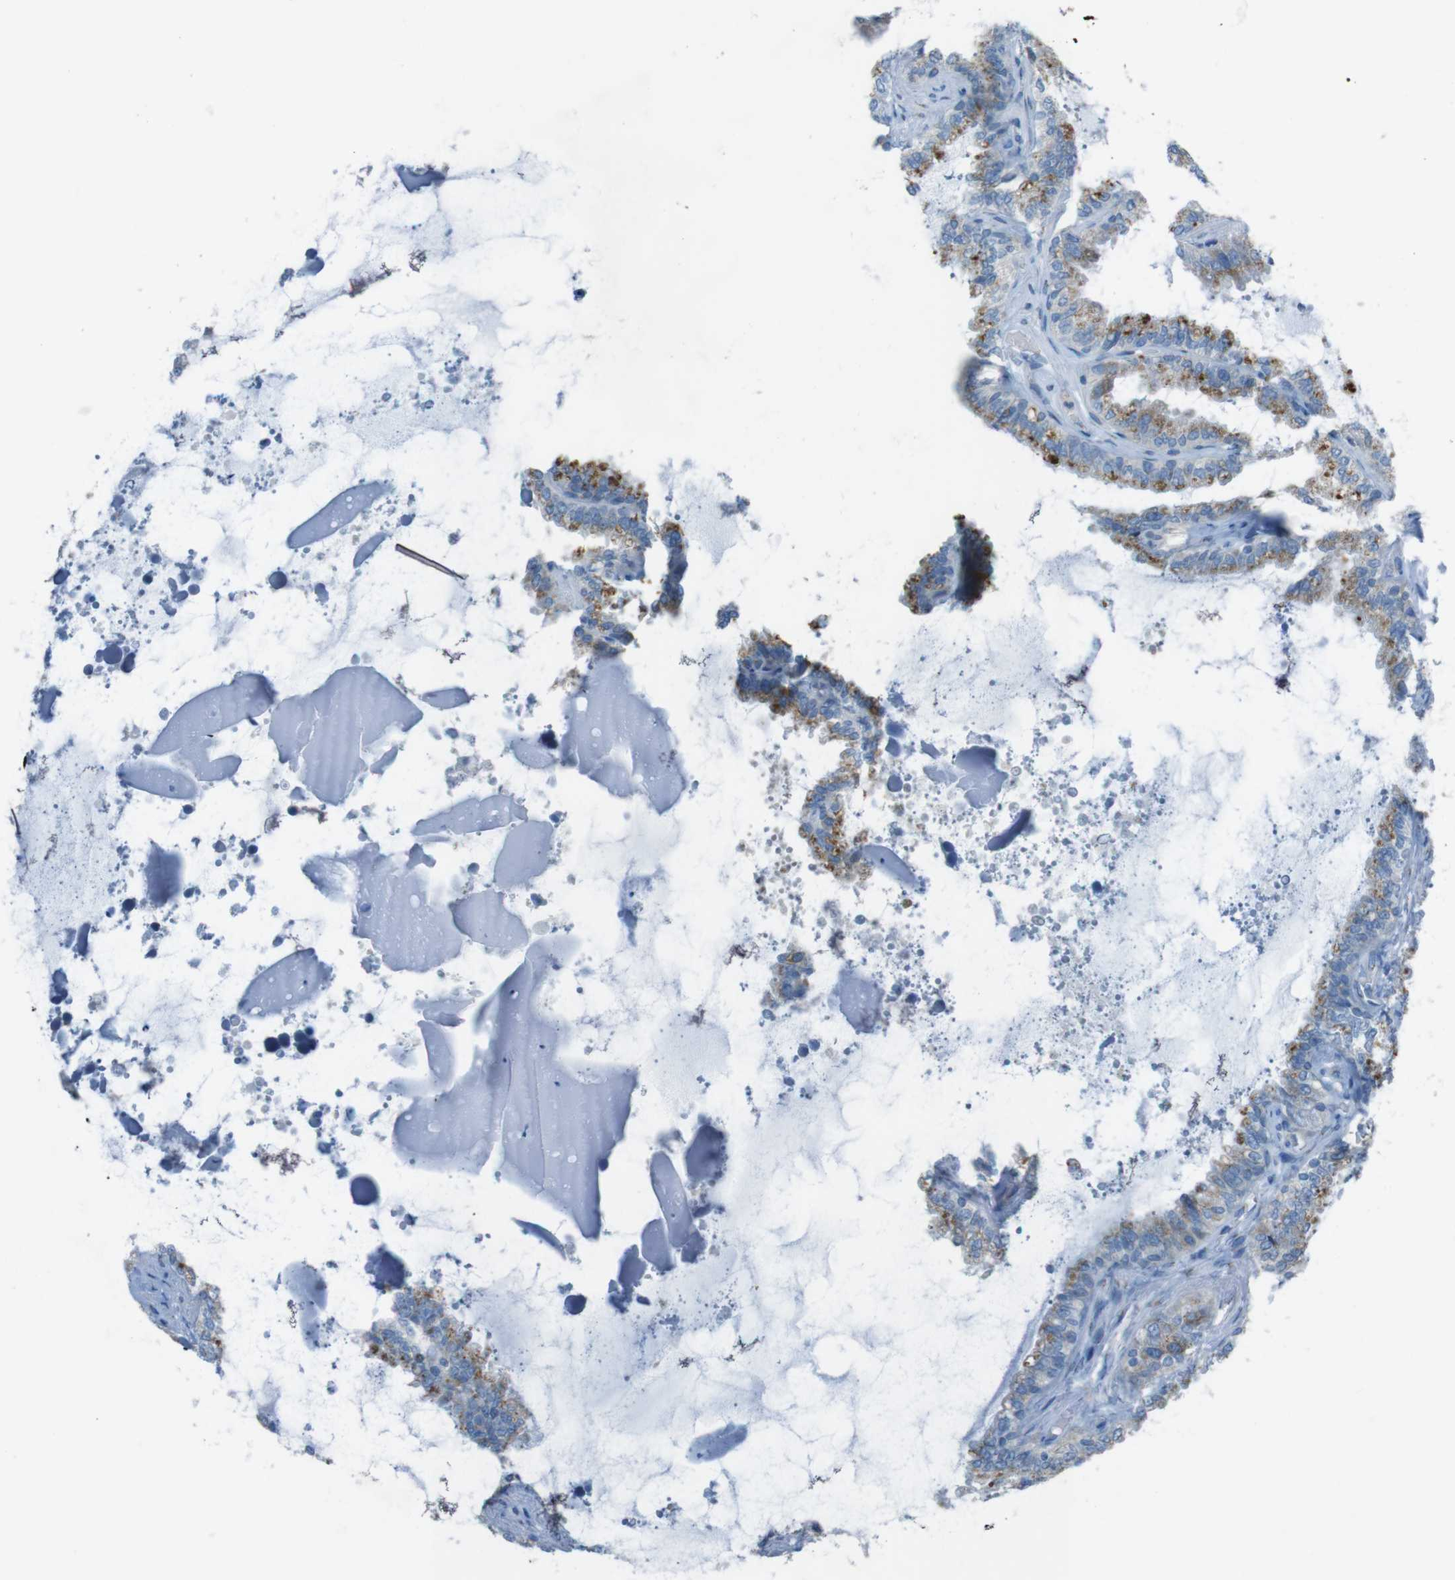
{"staining": {"intensity": "moderate", "quantity": "25%-75%", "location": "cytoplasmic/membranous"}, "tissue": "seminal vesicle", "cell_type": "Glandular cells", "image_type": "normal", "snomed": [{"axis": "morphology", "description": "Normal tissue, NOS"}, {"axis": "topography", "description": "Seminal veicle"}], "caption": "Protein staining of benign seminal vesicle reveals moderate cytoplasmic/membranous staining in approximately 25%-75% of glandular cells. (DAB IHC with brightfield microscopy, high magnification).", "gene": "TXNDC15", "patient": {"sex": "male", "age": 46}}